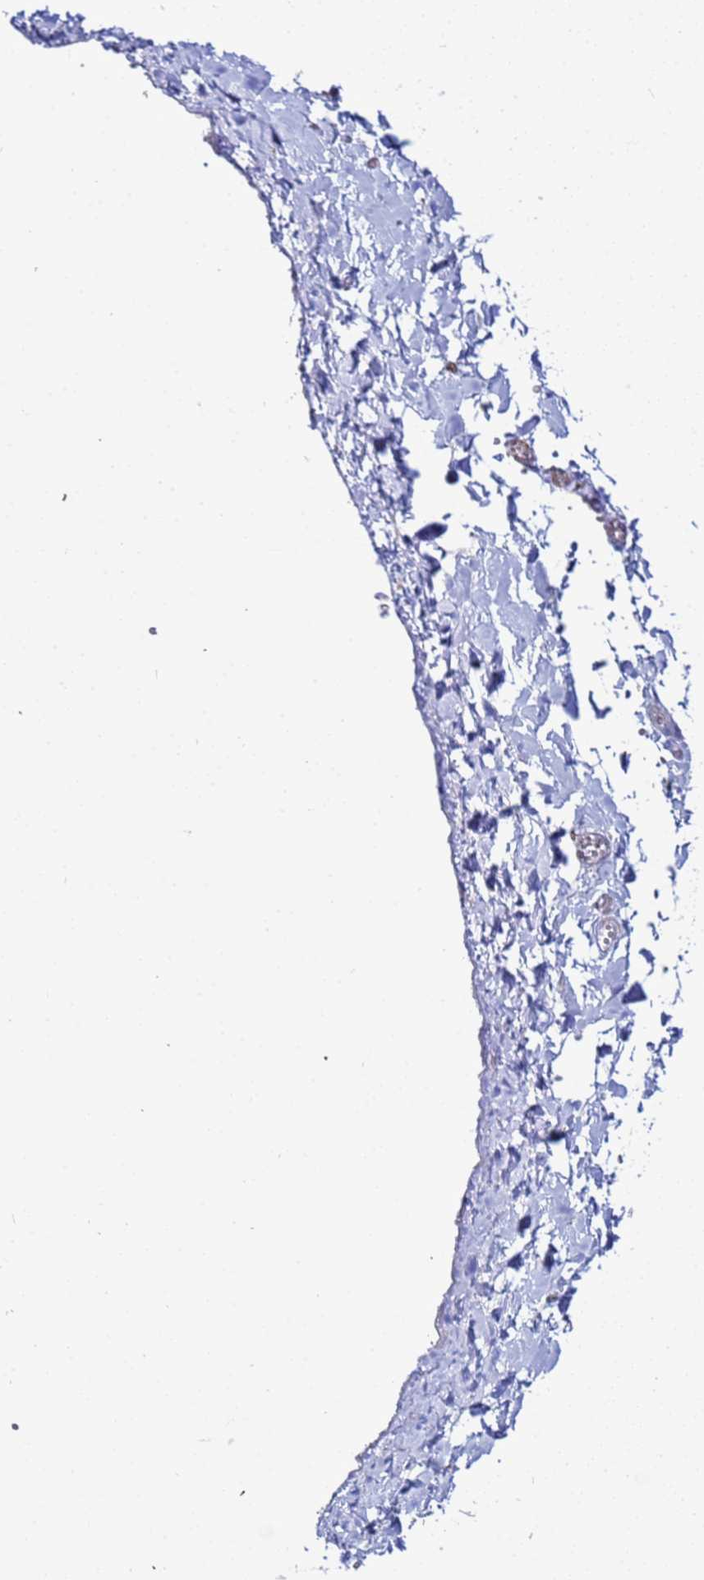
{"staining": {"intensity": "negative", "quantity": "none", "location": "none"}, "tissue": "adipose tissue", "cell_type": "Adipocytes", "image_type": "normal", "snomed": [{"axis": "morphology", "description": "Normal tissue, NOS"}, {"axis": "topography", "description": "Gallbladder"}, {"axis": "topography", "description": "Peripheral nerve tissue"}], "caption": "Adipocytes show no significant protein positivity in normal adipose tissue. (Immunohistochemistry (ihc), brightfield microscopy, high magnification).", "gene": "SLC25A37", "patient": {"sex": "male", "age": 38}}